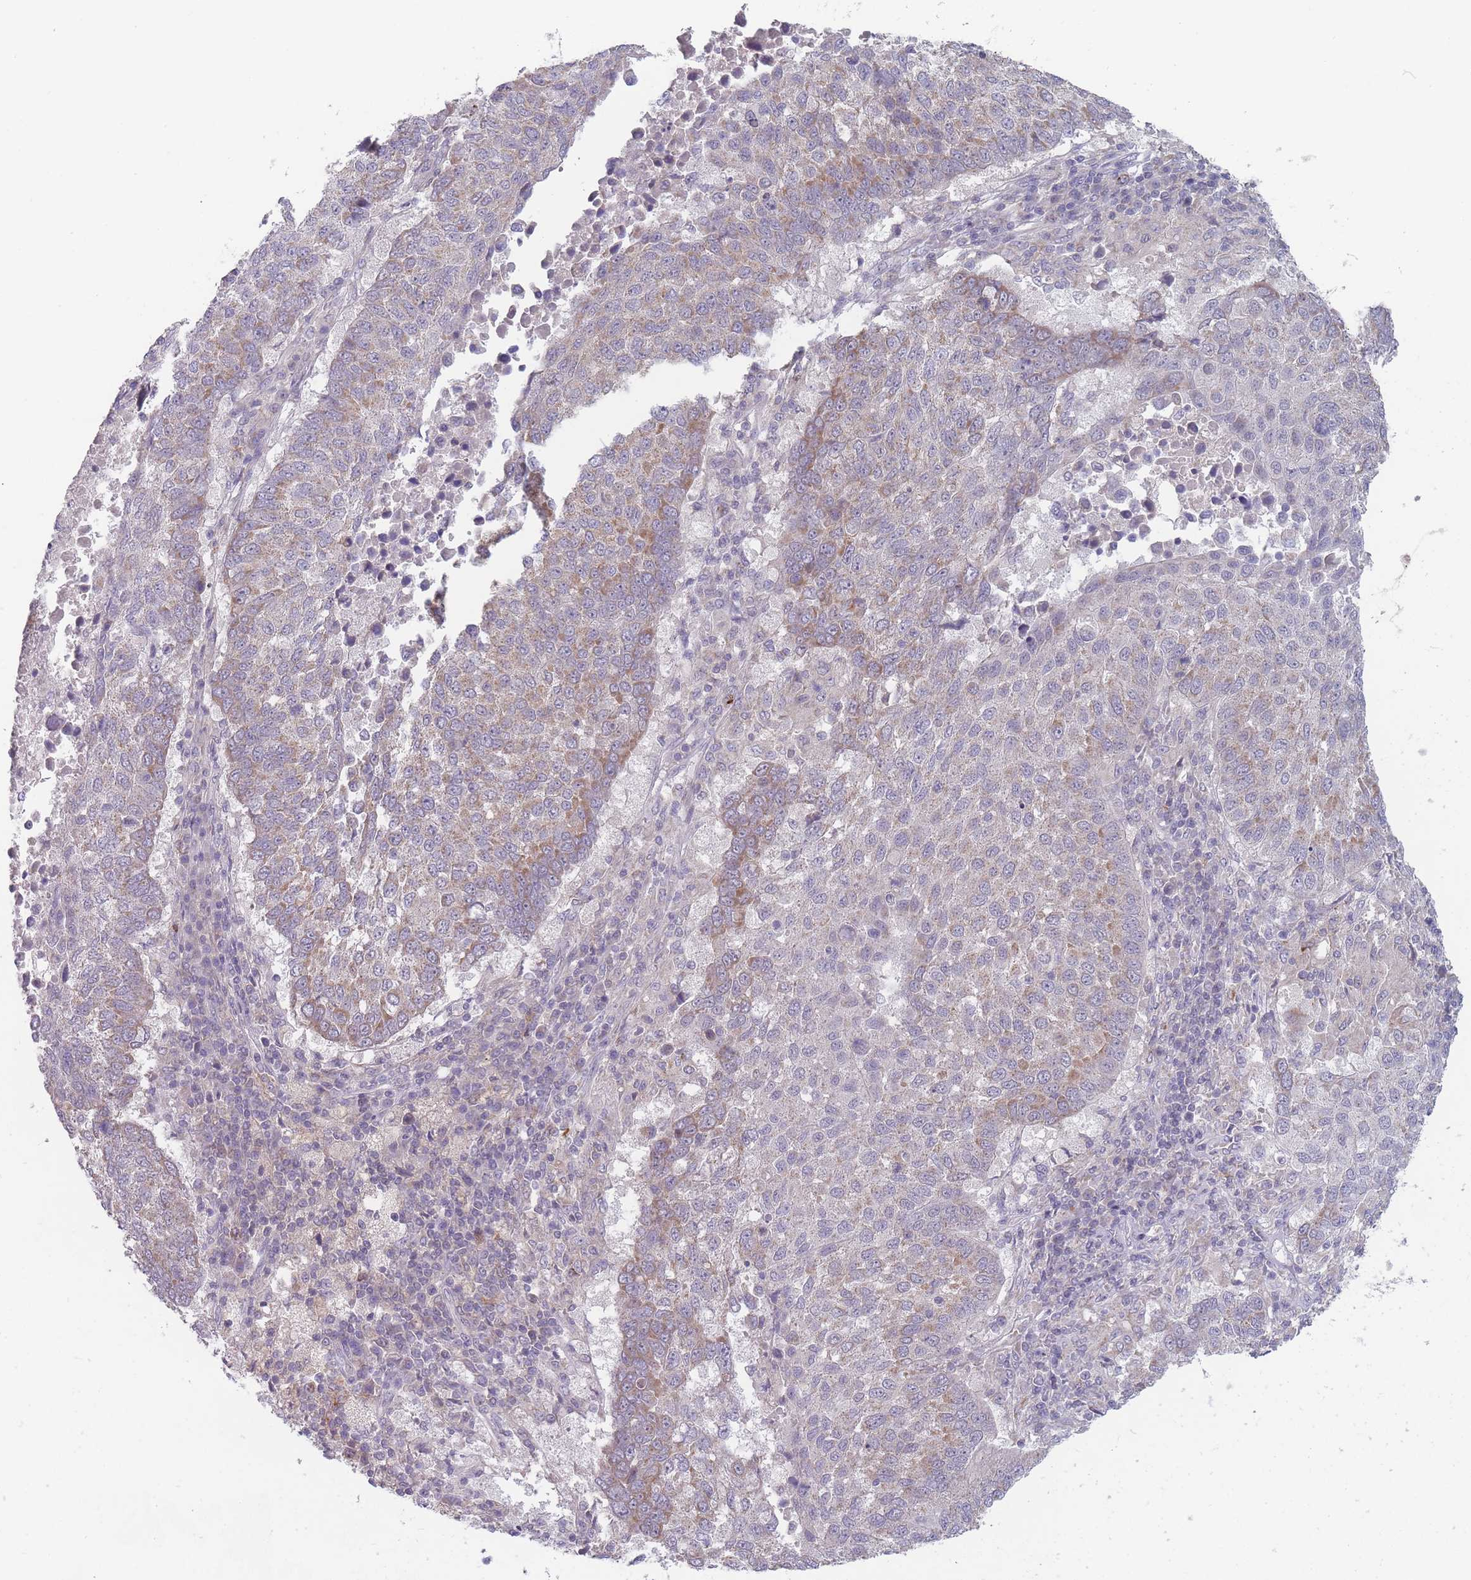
{"staining": {"intensity": "moderate", "quantity": "25%-75%", "location": "cytoplasmic/membranous"}, "tissue": "lung cancer", "cell_type": "Tumor cells", "image_type": "cancer", "snomed": [{"axis": "morphology", "description": "Squamous cell carcinoma, NOS"}, {"axis": "topography", "description": "Lung"}], "caption": "A medium amount of moderate cytoplasmic/membranous staining is identified in about 25%-75% of tumor cells in lung cancer (squamous cell carcinoma) tissue. (Stains: DAB in brown, nuclei in blue, Microscopy: brightfield microscopy at high magnification).", "gene": "PEX7", "patient": {"sex": "male", "age": 73}}